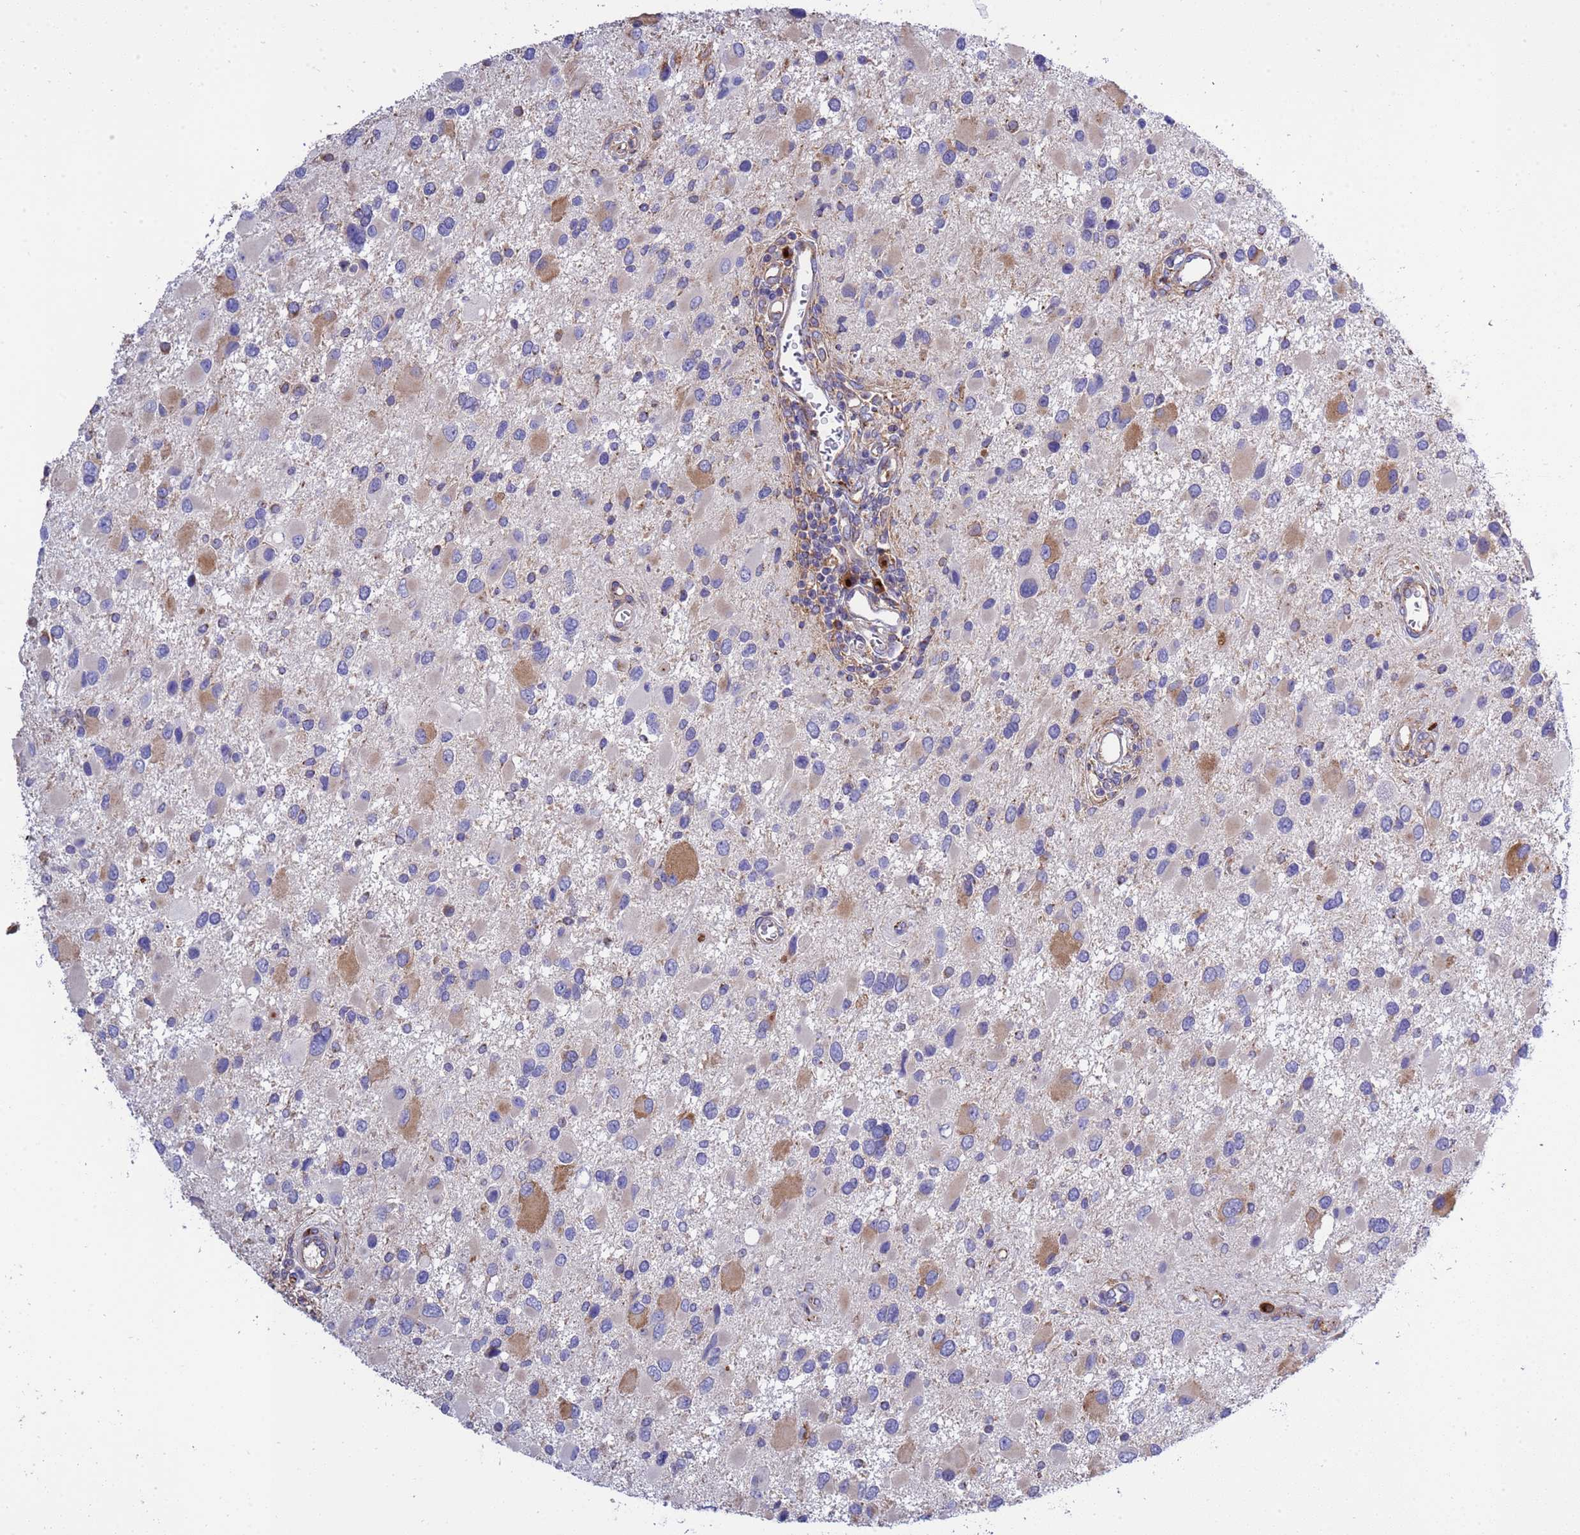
{"staining": {"intensity": "moderate", "quantity": "<25%", "location": "cytoplasmic/membranous"}, "tissue": "glioma", "cell_type": "Tumor cells", "image_type": "cancer", "snomed": [{"axis": "morphology", "description": "Glioma, malignant, High grade"}, {"axis": "topography", "description": "Brain"}], "caption": "High-power microscopy captured an immunohistochemistry image of malignant glioma (high-grade), revealing moderate cytoplasmic/membranous positivity in about <25% of tumor cells.", "gene": "ANAPC1", "patient": {"sex": "male", "age": 53}}